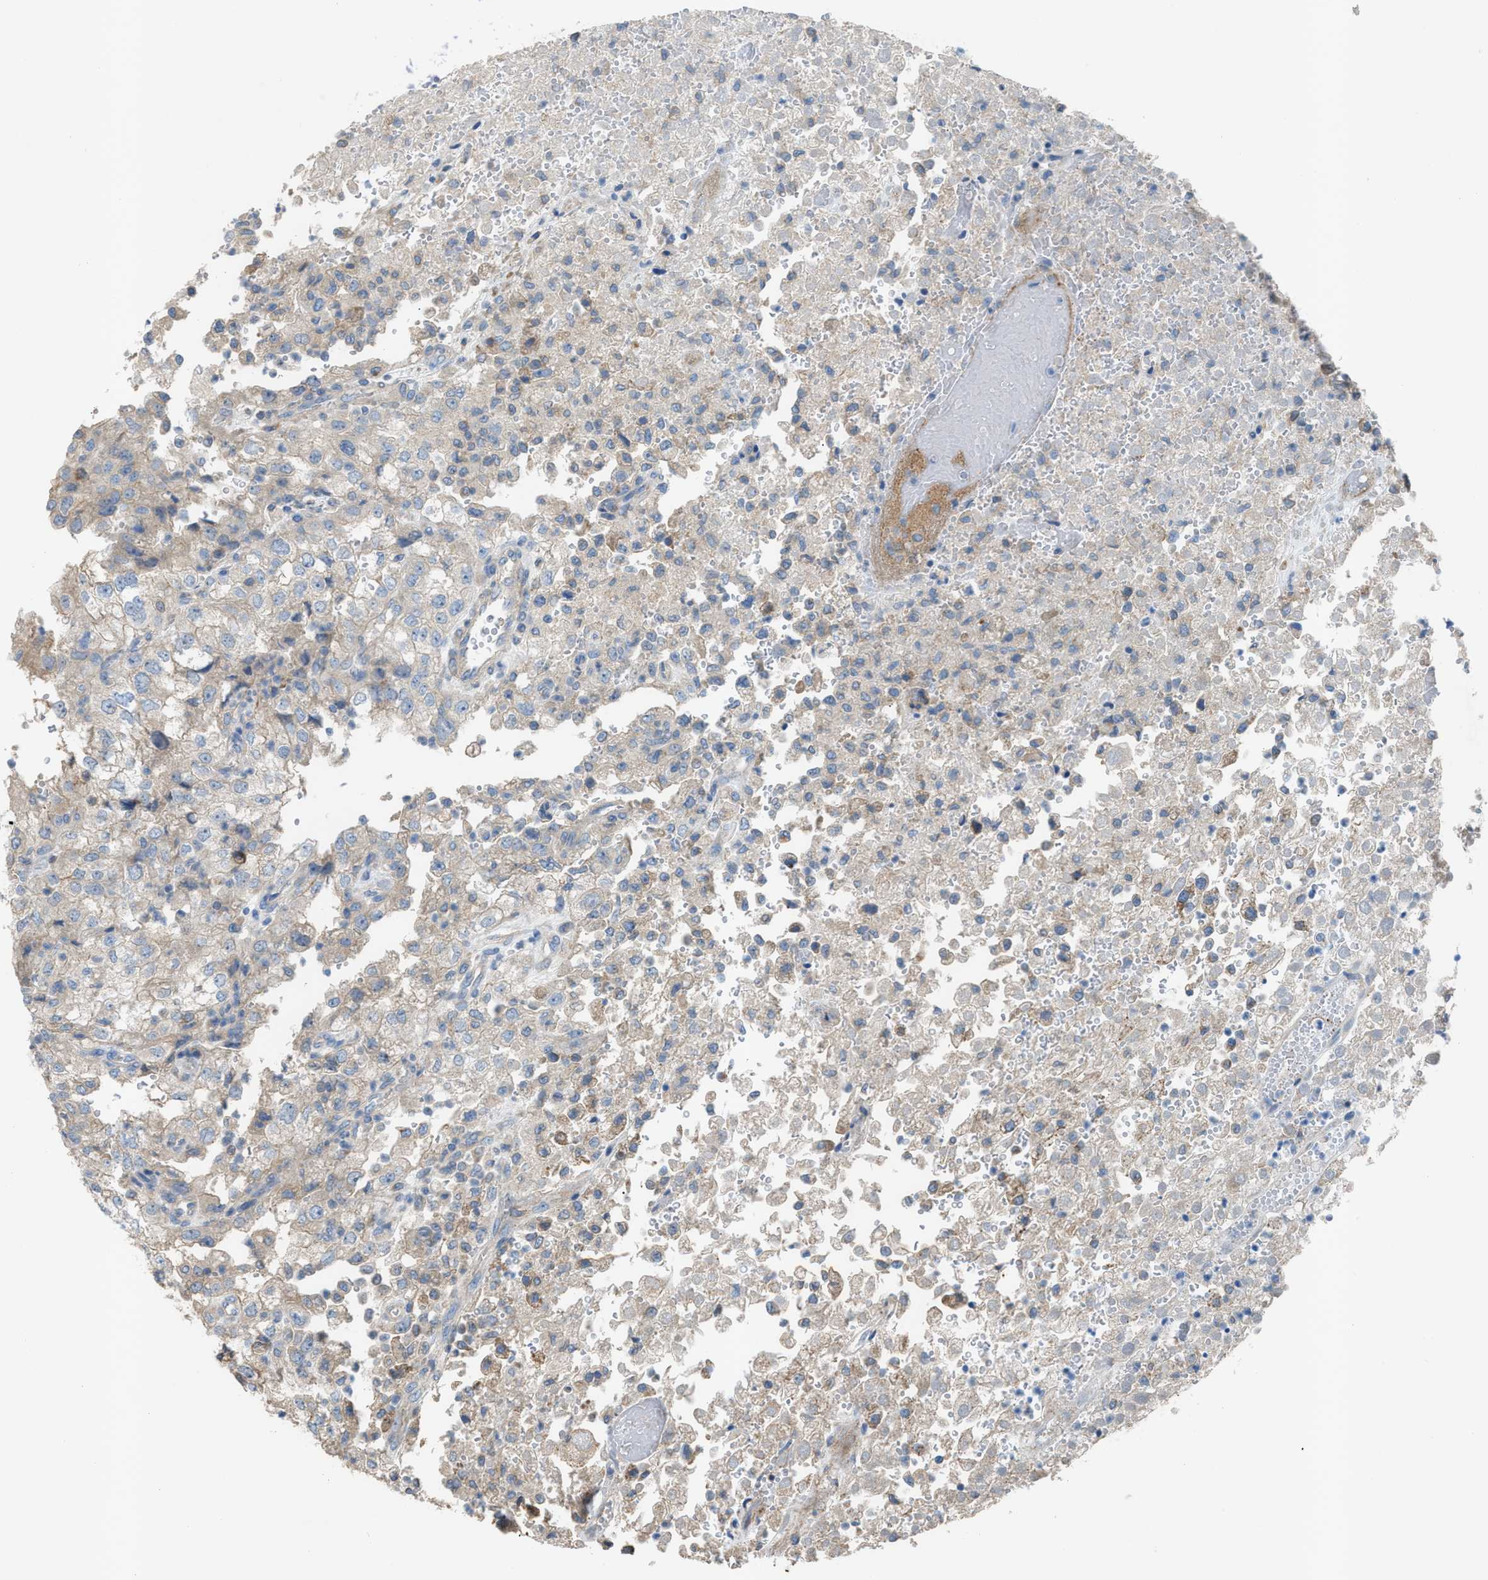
{"staining": {"intensity": "negative", "quantity": "none", "location": "none"}, "tissue": "renal cancer", "cell_type": "Tumor cells", "image_type": "cancer", "snomed": [{"axis": "morphology", "description": "Adenocarcinoma, NOS"}, {"axis": "topography", "description": "Kidney"}], "caption": "Immunohistochemical staining of renal cancer displays no significant expression in tumor cells.", "gene": "AOAH", "patient": {"sex": "female", "age": 54}}